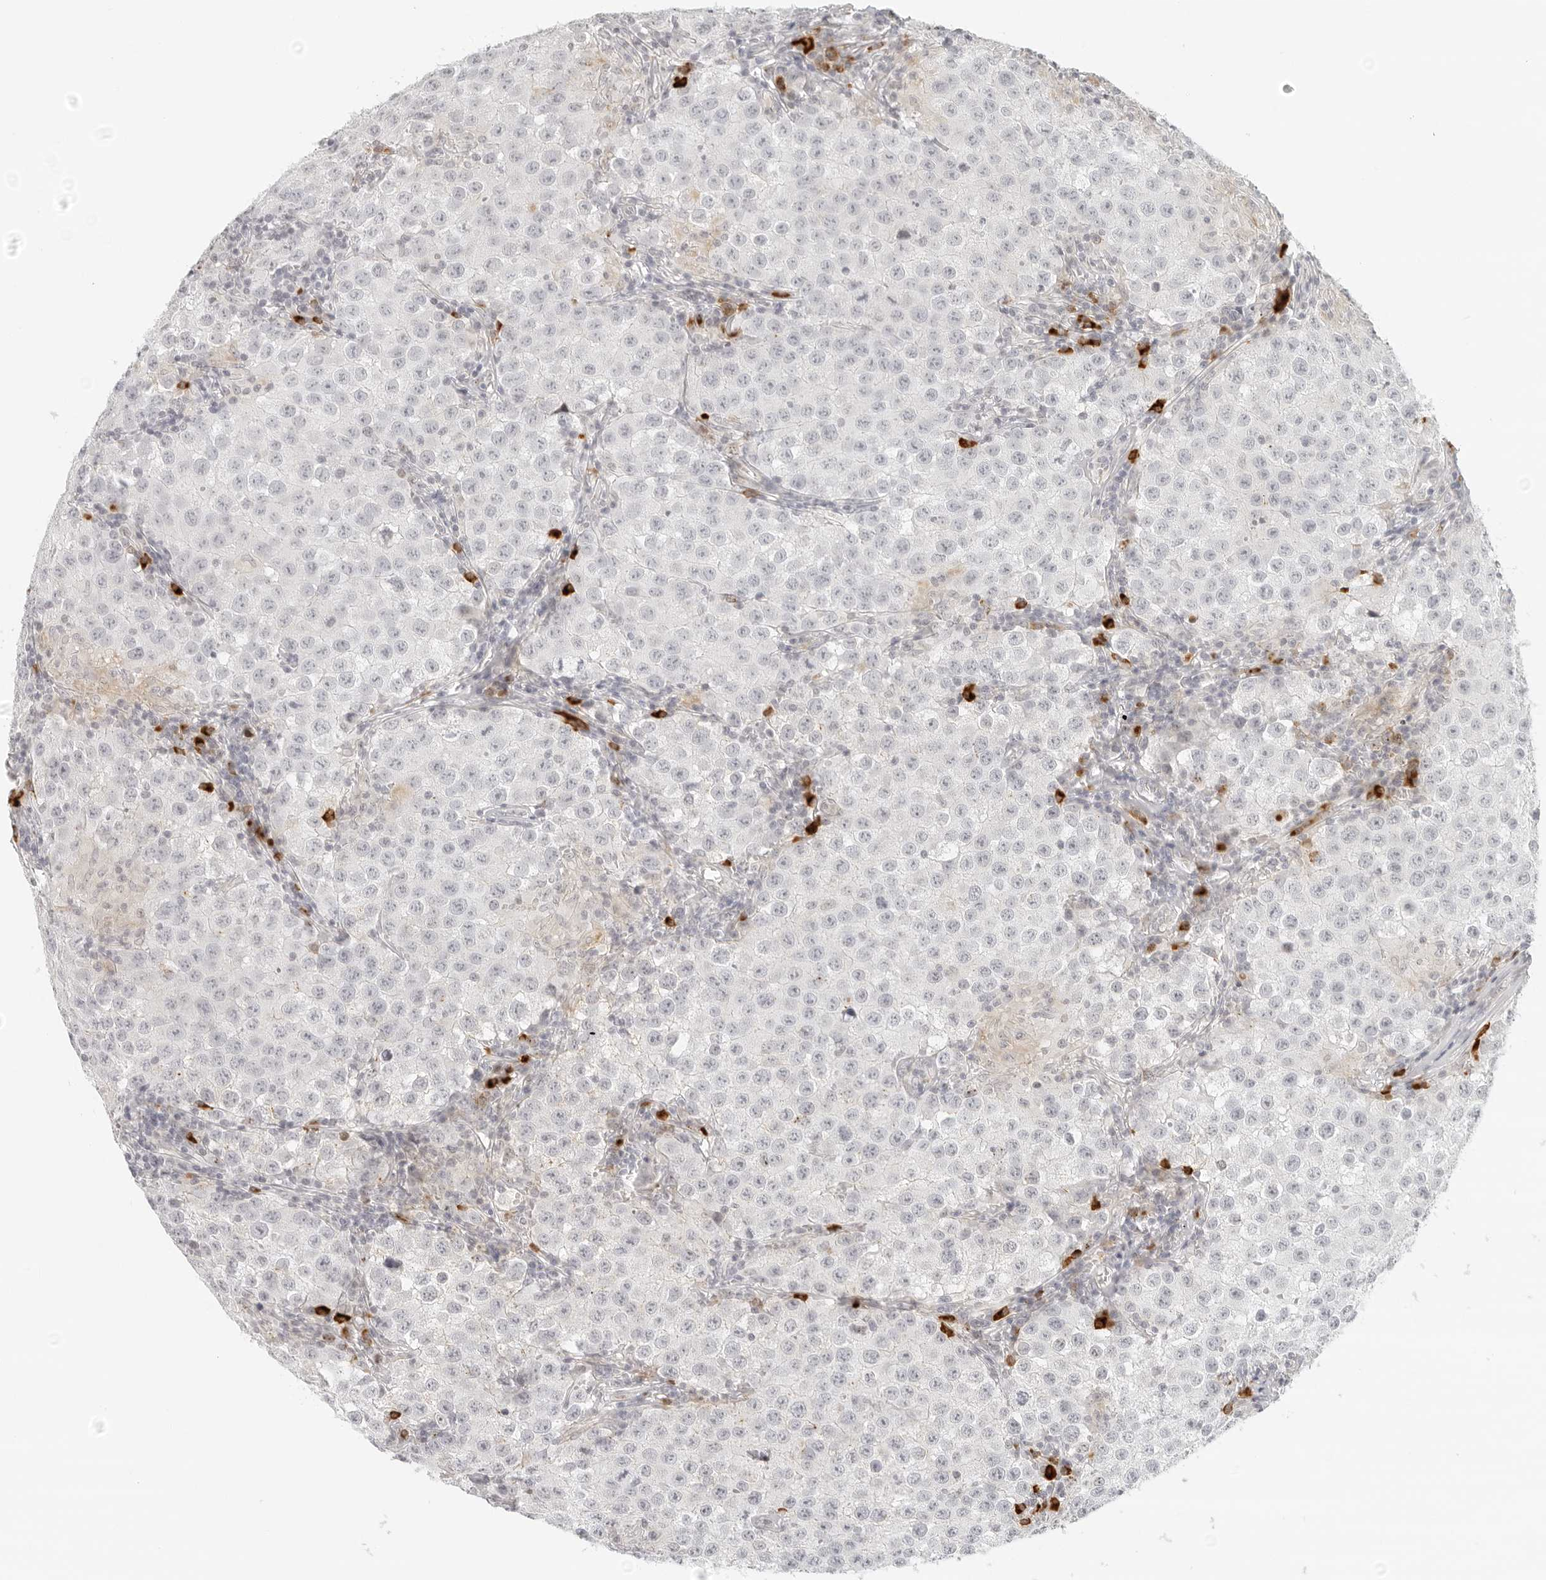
{"staining": {"intensity": "negative", "quantity": "none", "location": "none"}, "tissue": "testis cancer", "cell_type": "Tumor cells", "image_type": "cancer", "snomed": [{"axis": "morphology", "description": "Seminoma, NOS"}, {"axis": "morphology", "description": "Carcinoma, Embryonal, NOS"}, {"axis": "topography", "description": "Testis"}], "caption": "DAB immunohistochemical staining of testis cancer (seminoma) shows no significant positivity in tumor cells.", "gene": "ZNF678", "patient": {"sex": "male", "age": 43}}